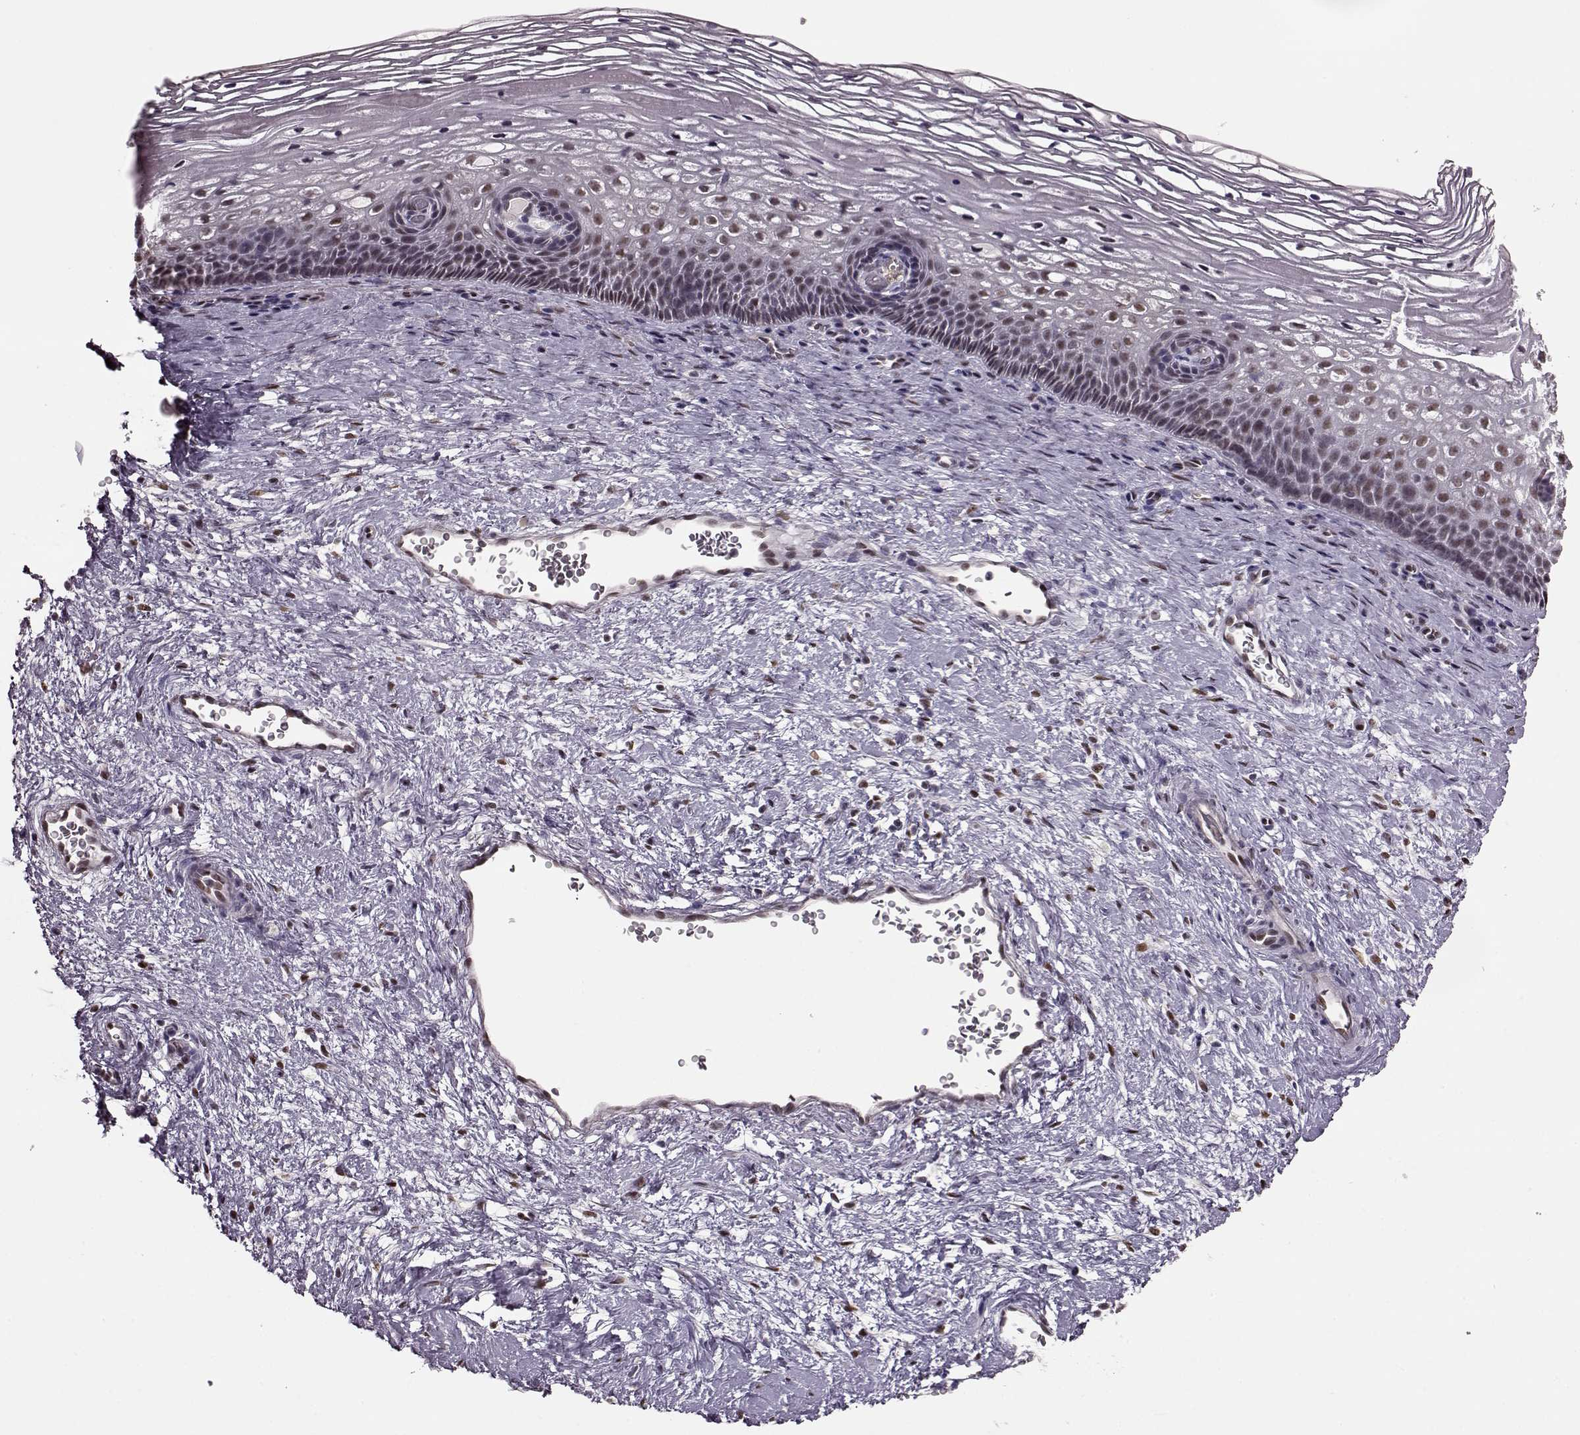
{"staining": {"intensity": "weak", "quantity": ">75%", "location": "nuclear"}, "tissue": "cervix", "cell_type": "Glandular cells", "image_type": "normal", "snomed": [{"axis": "morphology", "description": "Normal tissue, NOS"}, {"axis": "topography", "description": "Cervix"}], "caption": "The histopathology image demonstrates staining of normal cervix, revealing weak nuclear protein staining (brown color) within glandular cells. The staining is performed using DAB brown chromogen to label protein expression. The nuclei are counter-stained blue using hematoxylin.", "gene": "FTO", "patient": {"sex": "female", "age": 34}}